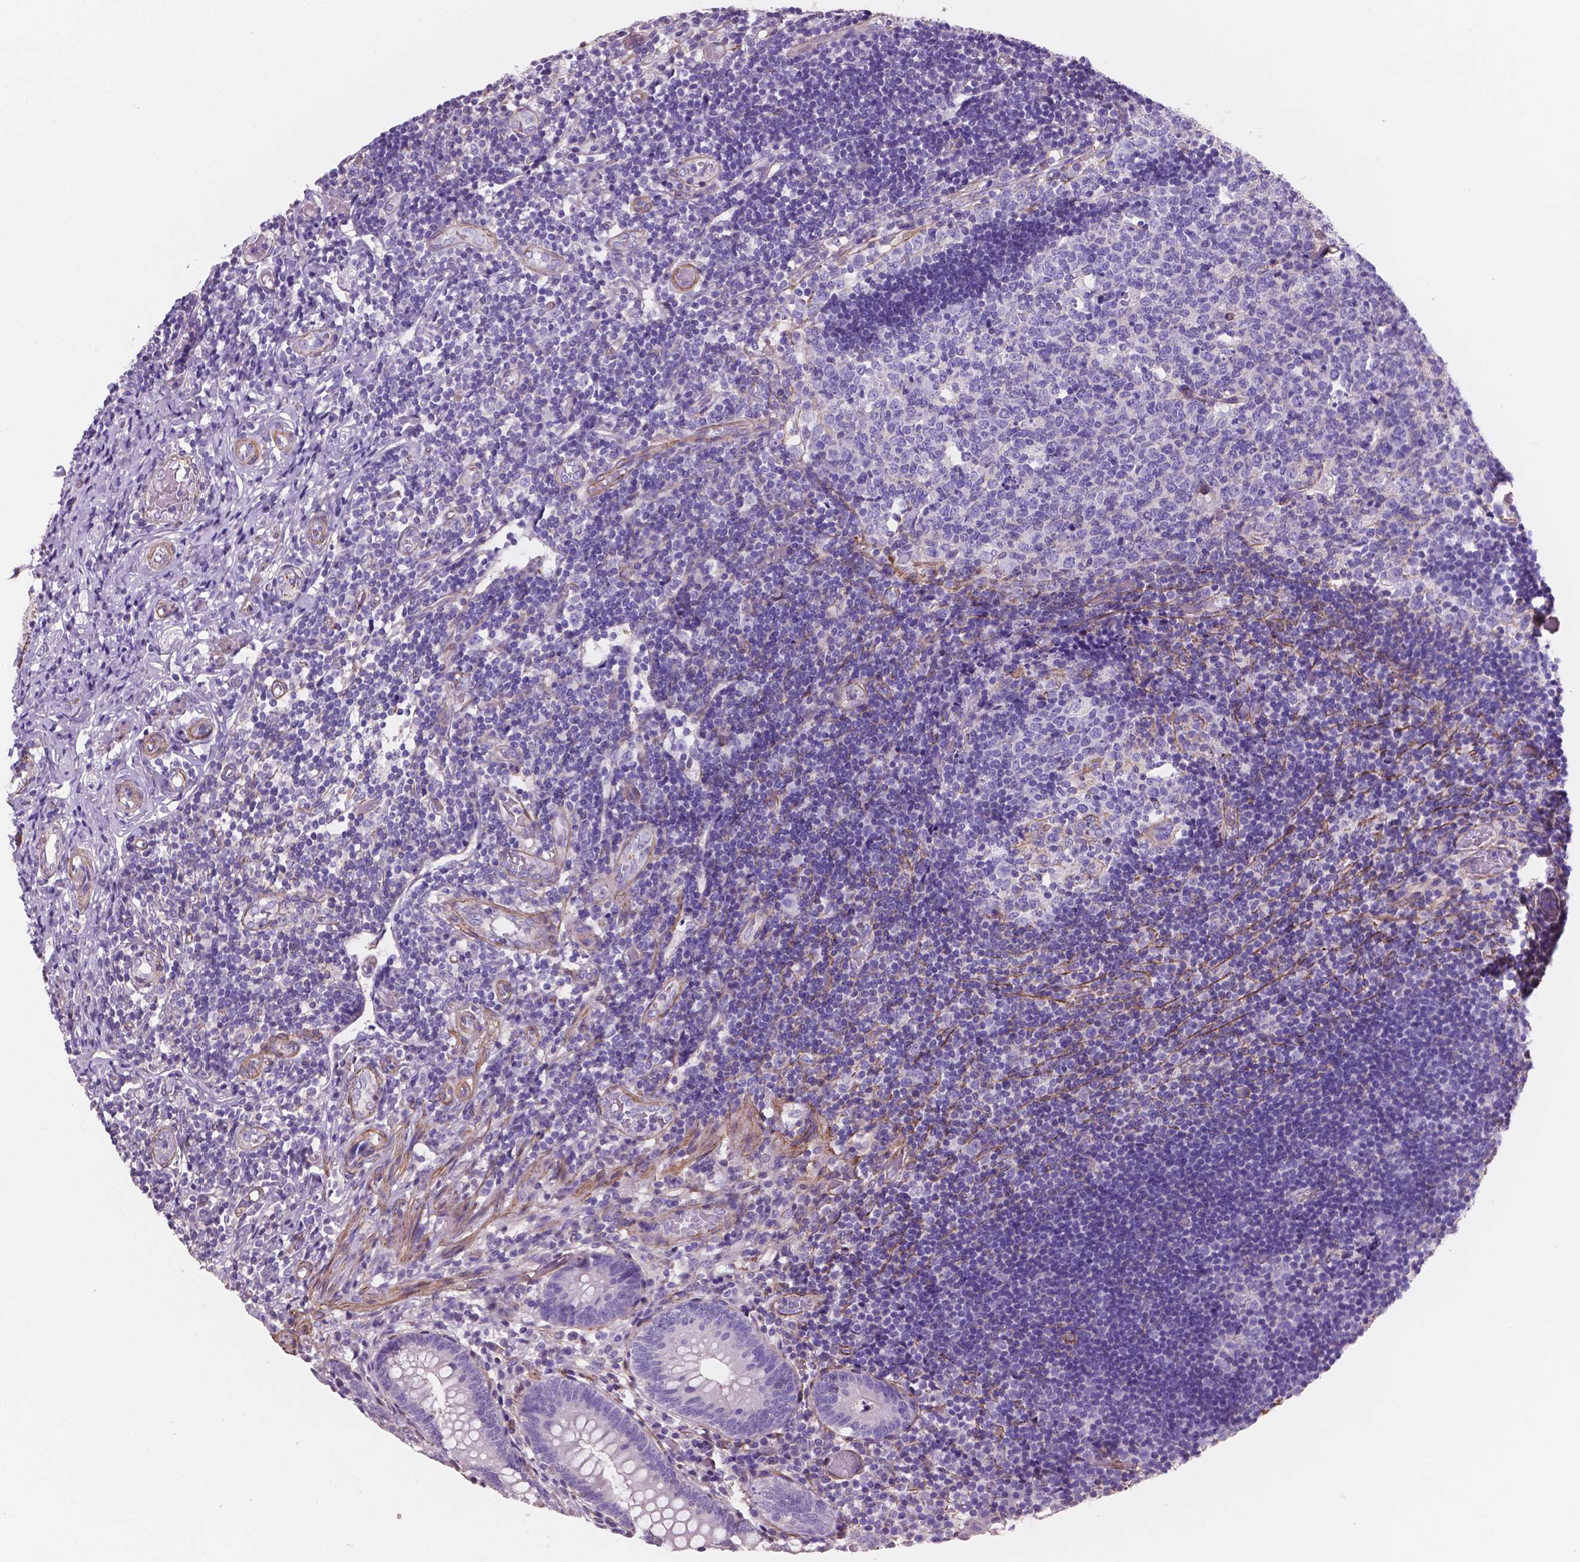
{"staining": {"intensity": "negative", "quantity": "none", "location": "none"}, "tissue": "appendix", "cell_type": "Glandular cells", "image_type": "normal", "snomed": [{"axis": "morphology", "description": "Normal tissue, NOS"}, {"axis": "topography", "description": "Appendix"}], "caption": "This image is of normal appendix stained with immunohistochemistry (IHC) to label a protein in brown with the nuclei are counter-stained blue. There is no positivity in glandular cells.", "gene": "TOR2A", "patient": {"sex": "female", "age": 32}}